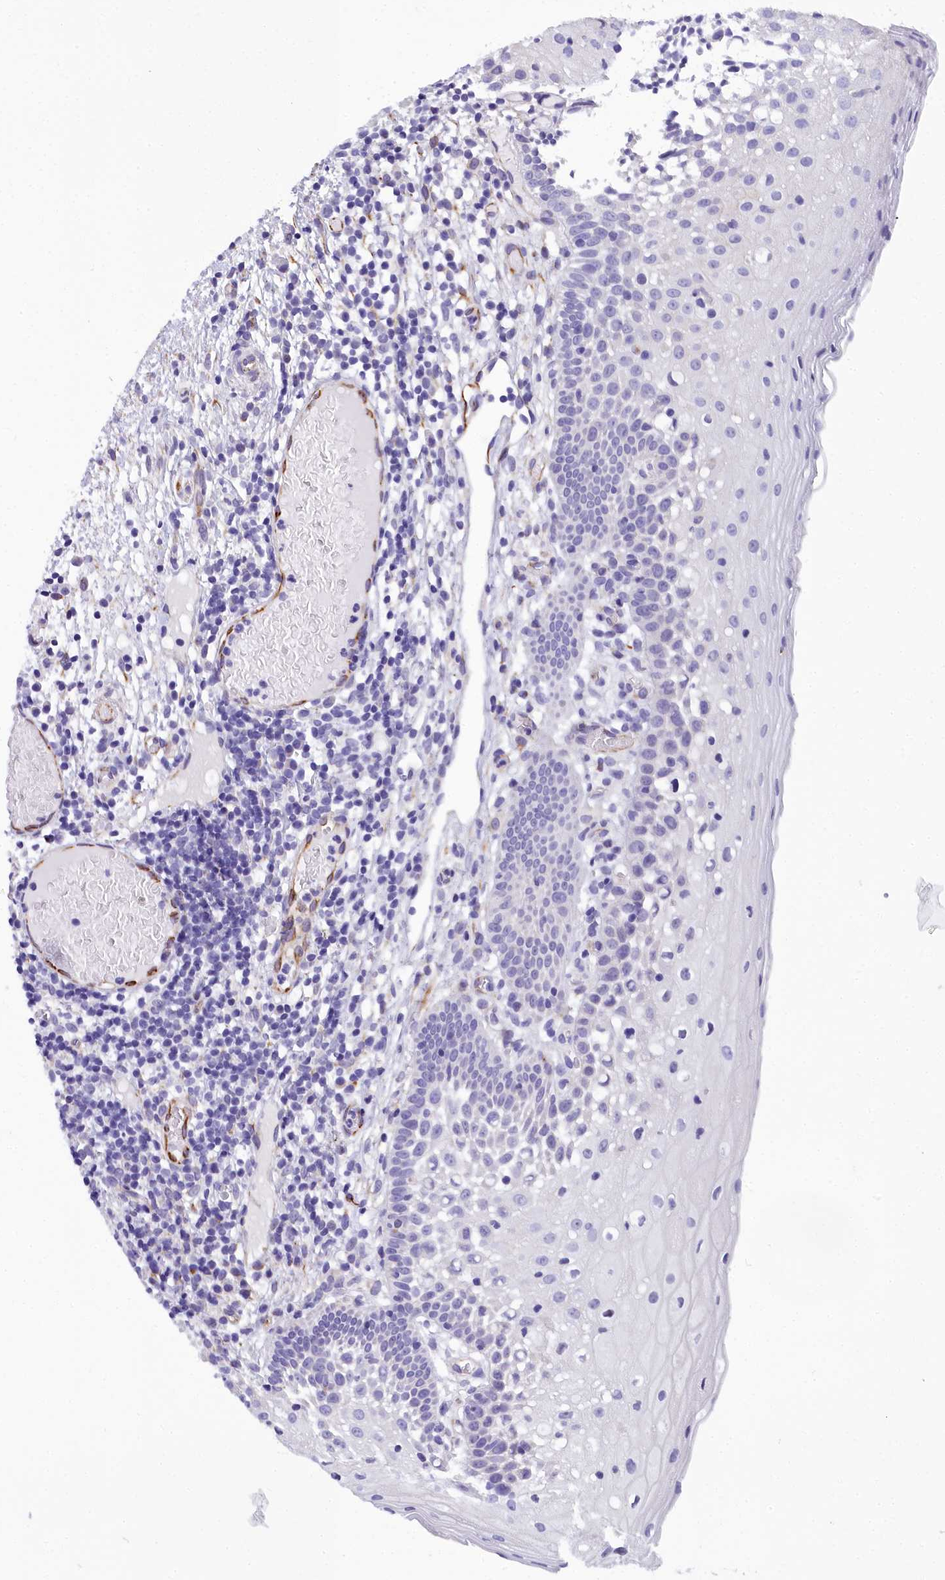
{"staining": {"intensity": "negative", "quantity": "none", "location": "none"}, "tissue": "oral mucosa", "cell_type": "Squamous epithelial cells", "image_type": "normal", "snomed": [{"axis": "morphology", "description": "Normal tissue, NOS"}, {"axis": "topography", "description": "Oral tissue"}], "caption": "This is a photomicrograph of immunohistochemistry staining of unremarkable oral mucosa, which shows no expression in squamous epithelial cells.", "gene": "TIMM22", "patient": {"sex": "female", "age": 69}}